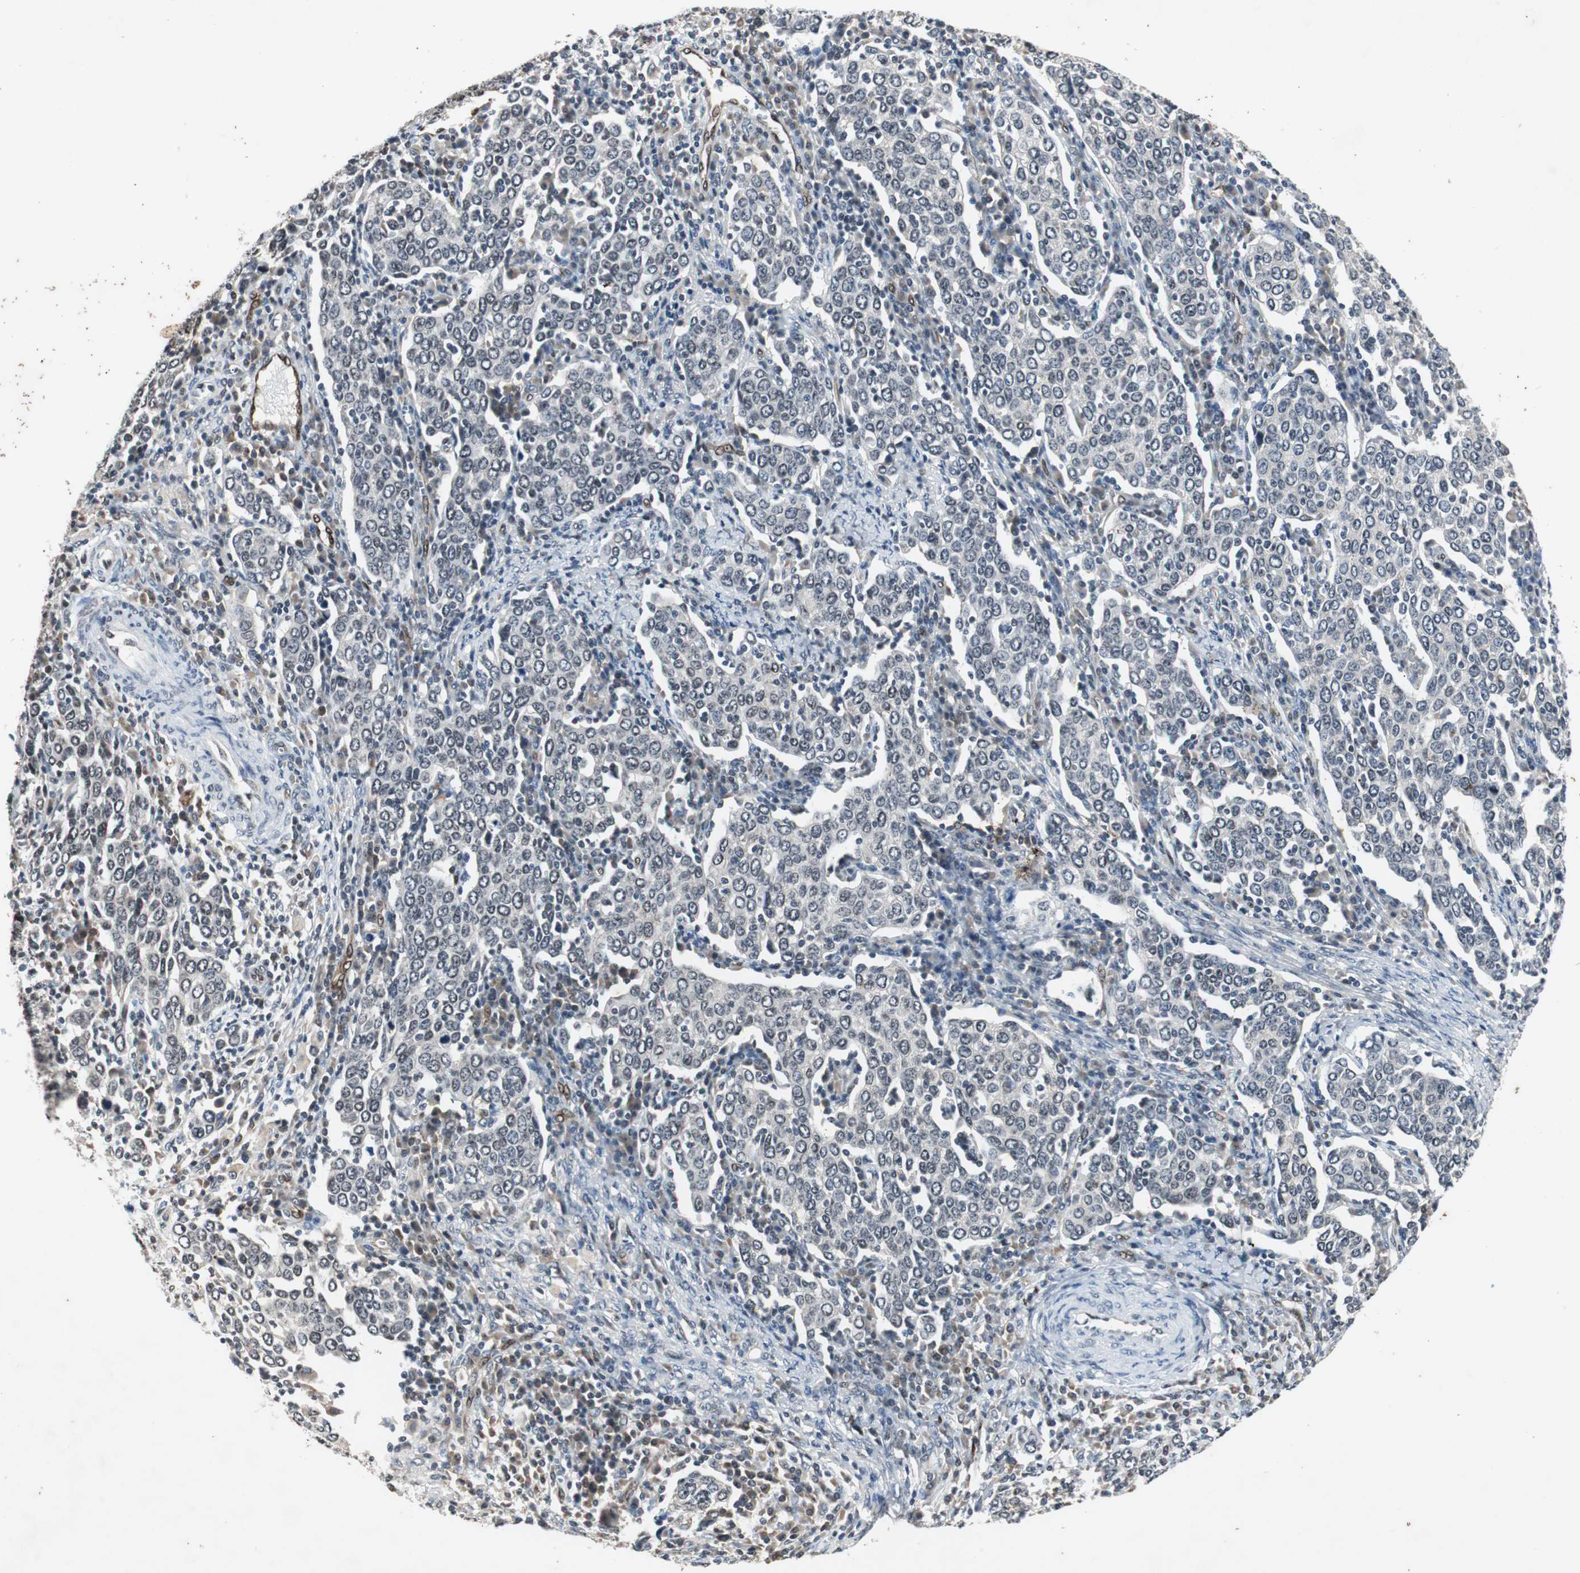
{"staining": {"intensity": "negative", "quantity": "none", "location": "none"}, "tissue": "cervical cancer", "cell_type": "Tumor cells", "image_type": "cancer", "snomed": [{"axis": "morphology", "description": "Squamous cell carcinoma, NOS"}, {"axis": "topography", "description": "Cervix"}], "caption": "Tumor cells are negative for brown protein staining in cervical cancer.", "gene": "SMAD1", "patient": {"sex": "female", "age": 40}}